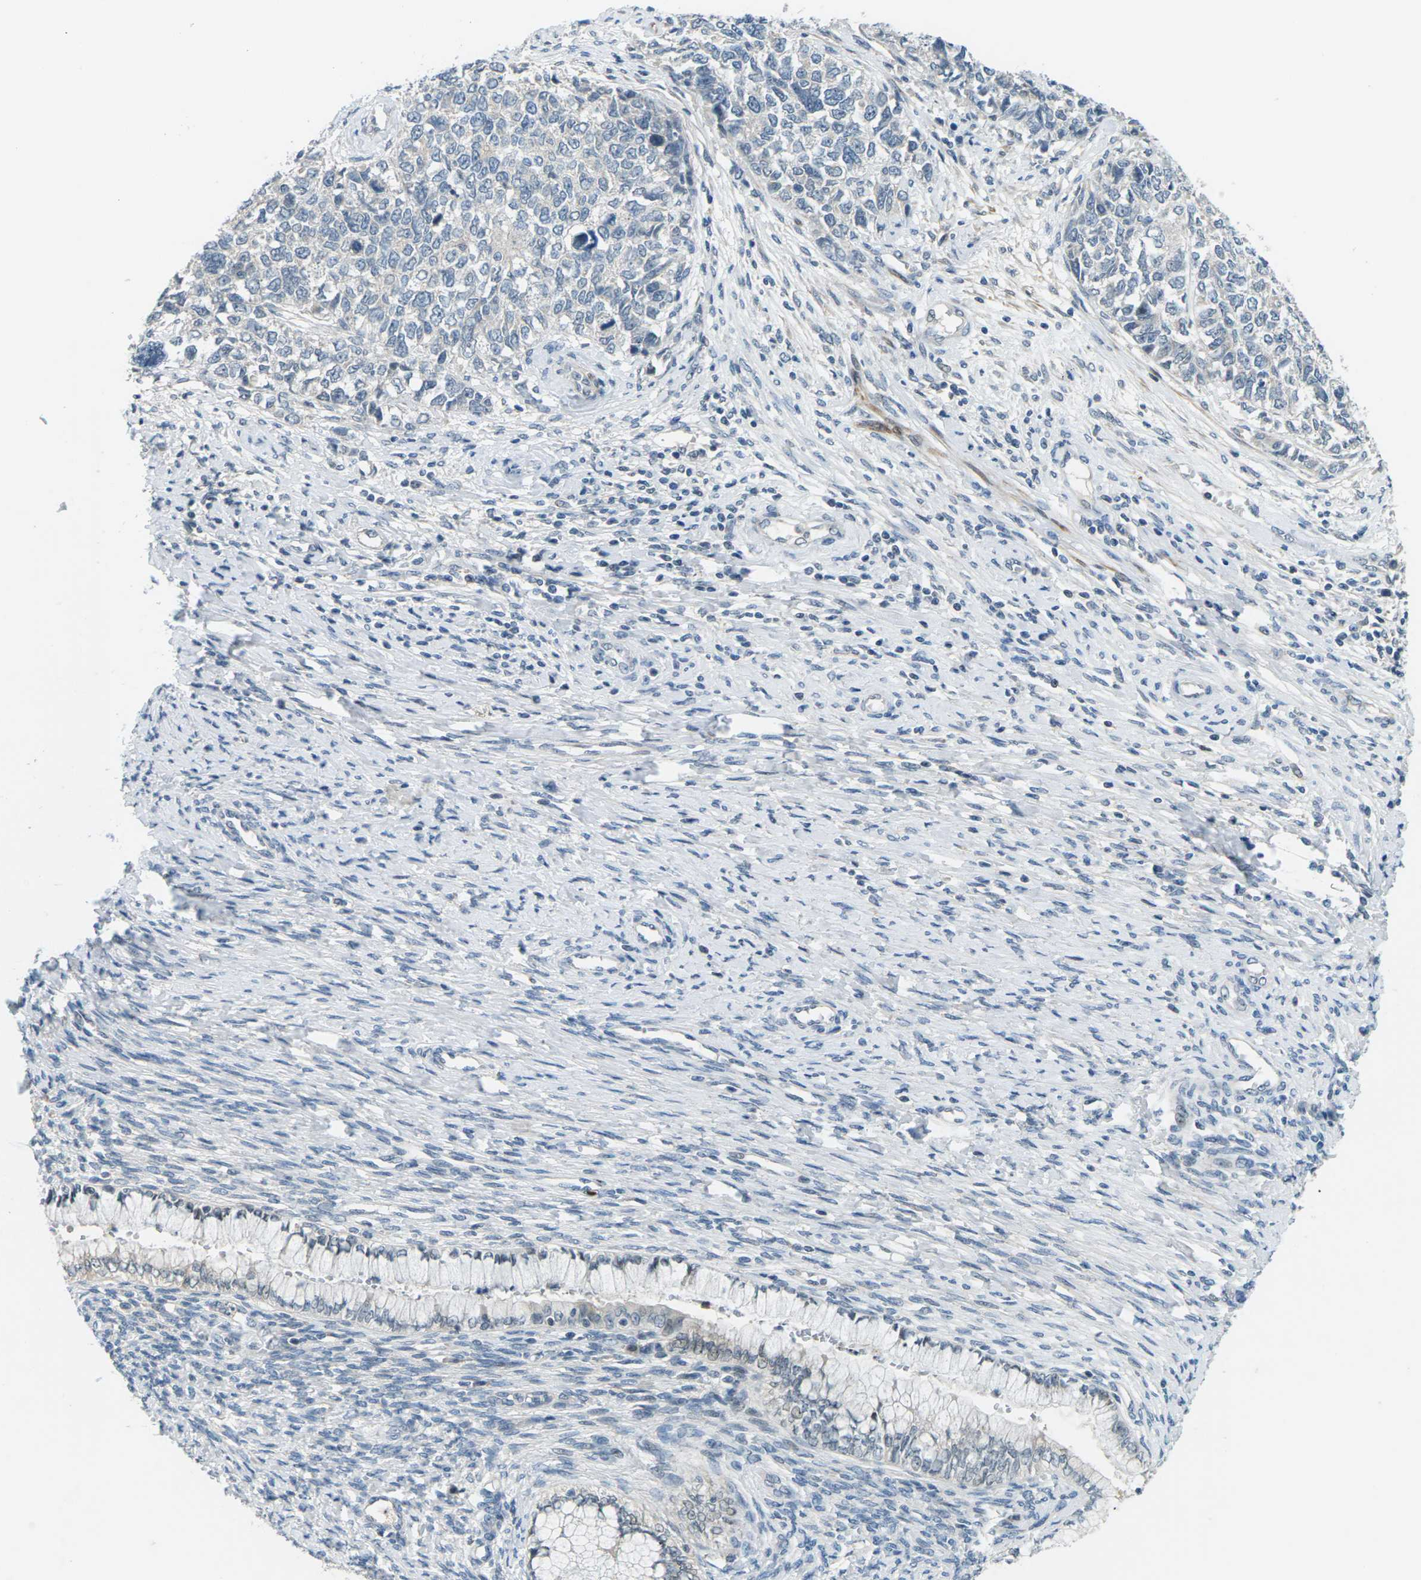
{"staining": {"intensity": "negative", "quantity": "none", "location": "none"}, "tissue": "cervical cancer", "cell_type": "Tumor cells", "image_type": "cancer", "snomed": [{"axis": "morphology", "description": "Squamous cell carcinoma, NOS"}, {"axis": "topography", "description": "Cervix"}], "caption": "Protein analysis of cervical squamous cell carcinoma shows no significant expression in tumor cells.", "gene": "SLC13A3", "patient": {"sex": "female", "age": 63}}